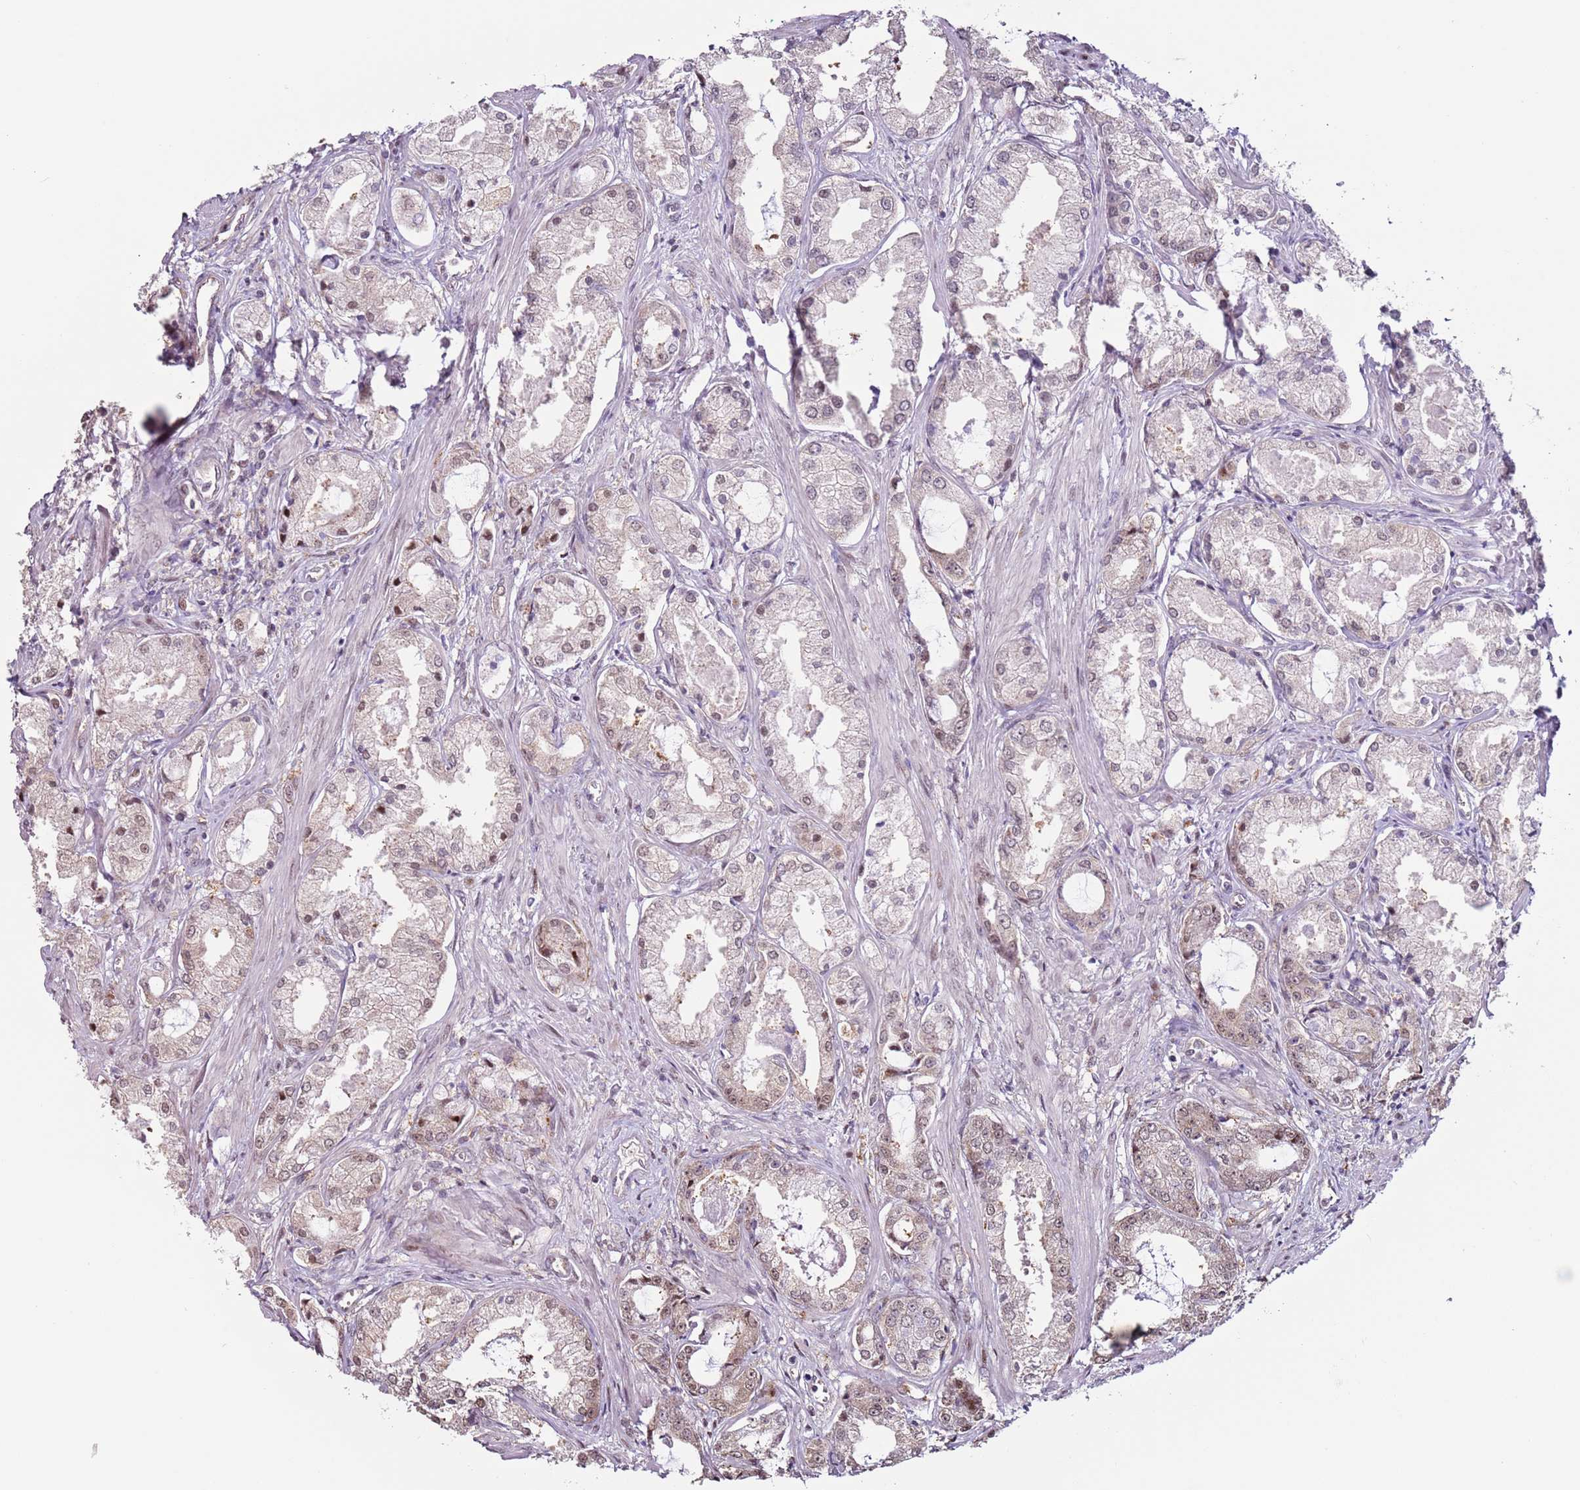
{"staining": {"intensity": "weak", "quantity": "<25%", "location": "nuclear"}, "tissue": "prostate cancer", "cell_type": "Tumor cells", "image_type": "cancer", "snomed": [{"axis": "morphology", "description": "Adenocarcinoma, Low grade"}, {"axis": "topography", "description": "Prostate"}], "caption": "Protein analysis of prostate cancer (adenocarcinoma (low-grade)) reveals no significant positivity in tumor cells.", "gene": "PSMD4", "patient": {"sex": "male", "age": 68}}